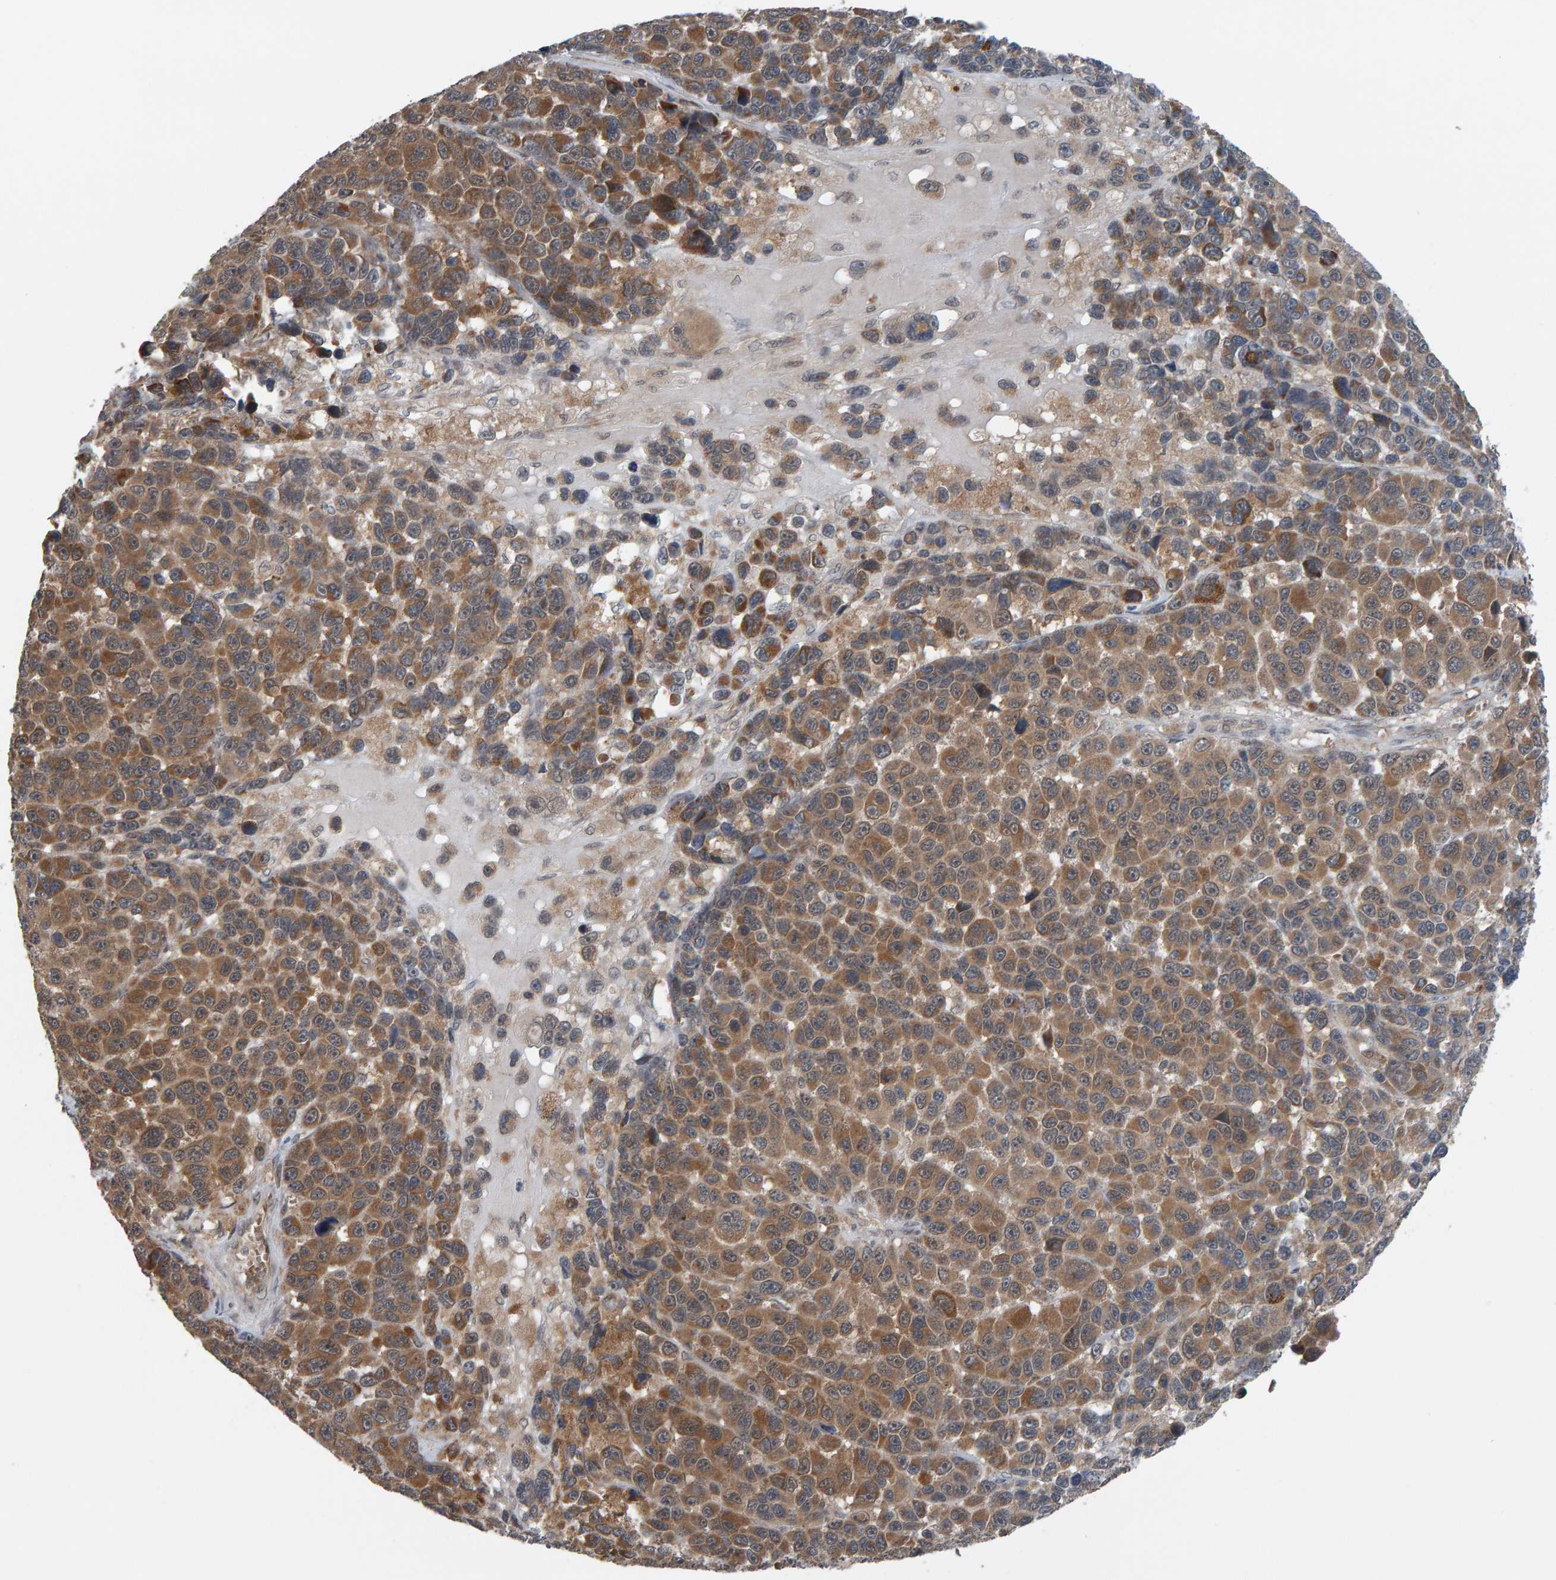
{"staining": {"intensity": "moderate", "quantity": "25%-75%", "location": "cytoplasmic/membranous"}, "tissue": "melanoma", "cell_type": "Tumor cells", "image_type": "cancer", "snomed": [{"axis": "morphology", "description": "Malignant melanoma, NOS"}, {"axis": "topography", "description": "Skin"}], "caption": "Immunohistochemistry micrograph of human malignant melanoma stained for a protein (brown), which exhibits medium levels of moderate cytoplasmic/membranous positivity in approximately 25%-75% of tumor cells.", "gene": "COASY", "patient": {"sex": "male", "age": 53}}